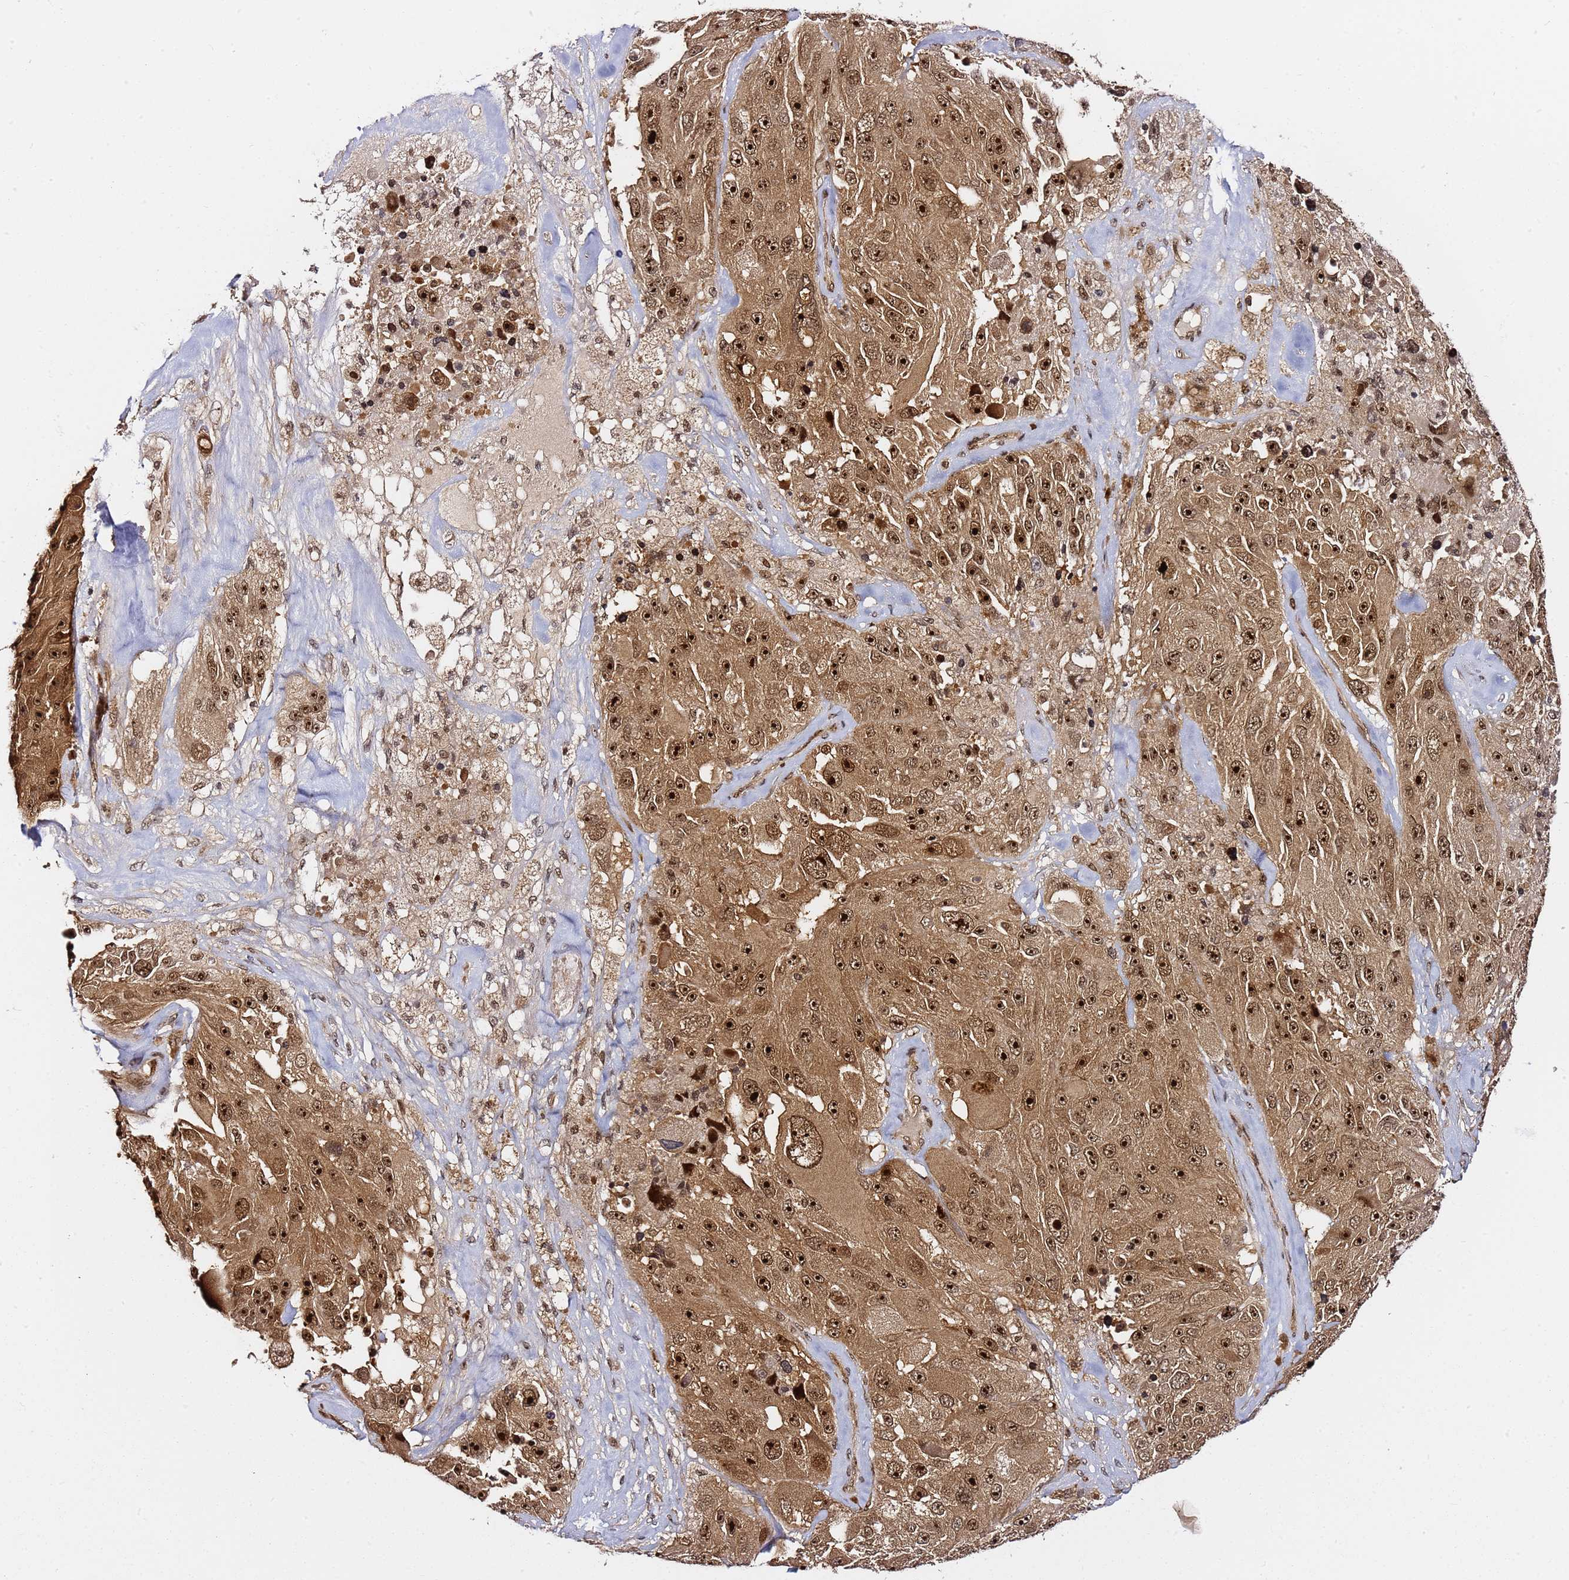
{"staining": {"intensity": "strong", "quantity": ">75%", "location": "cytoplasmic/membranous,nuclear"}, "tissue": "melanoma", "cell_type": "Tumor cells", "image_type": "cancer", "snomed": [{"axis": "morphology", "description": "Malignant melanoma, Metastatic site"}, {"axis": "topography", "description": "Lymph node"}], "caption": "A high amount of strong cytoplasmic/membranous and nuclear positivity is present in about >75% of tumor cells in malignant melanoma (metastatic site) tissue.", "gene": "RGS18", "patient": {"sex": "male", "age": 62}}